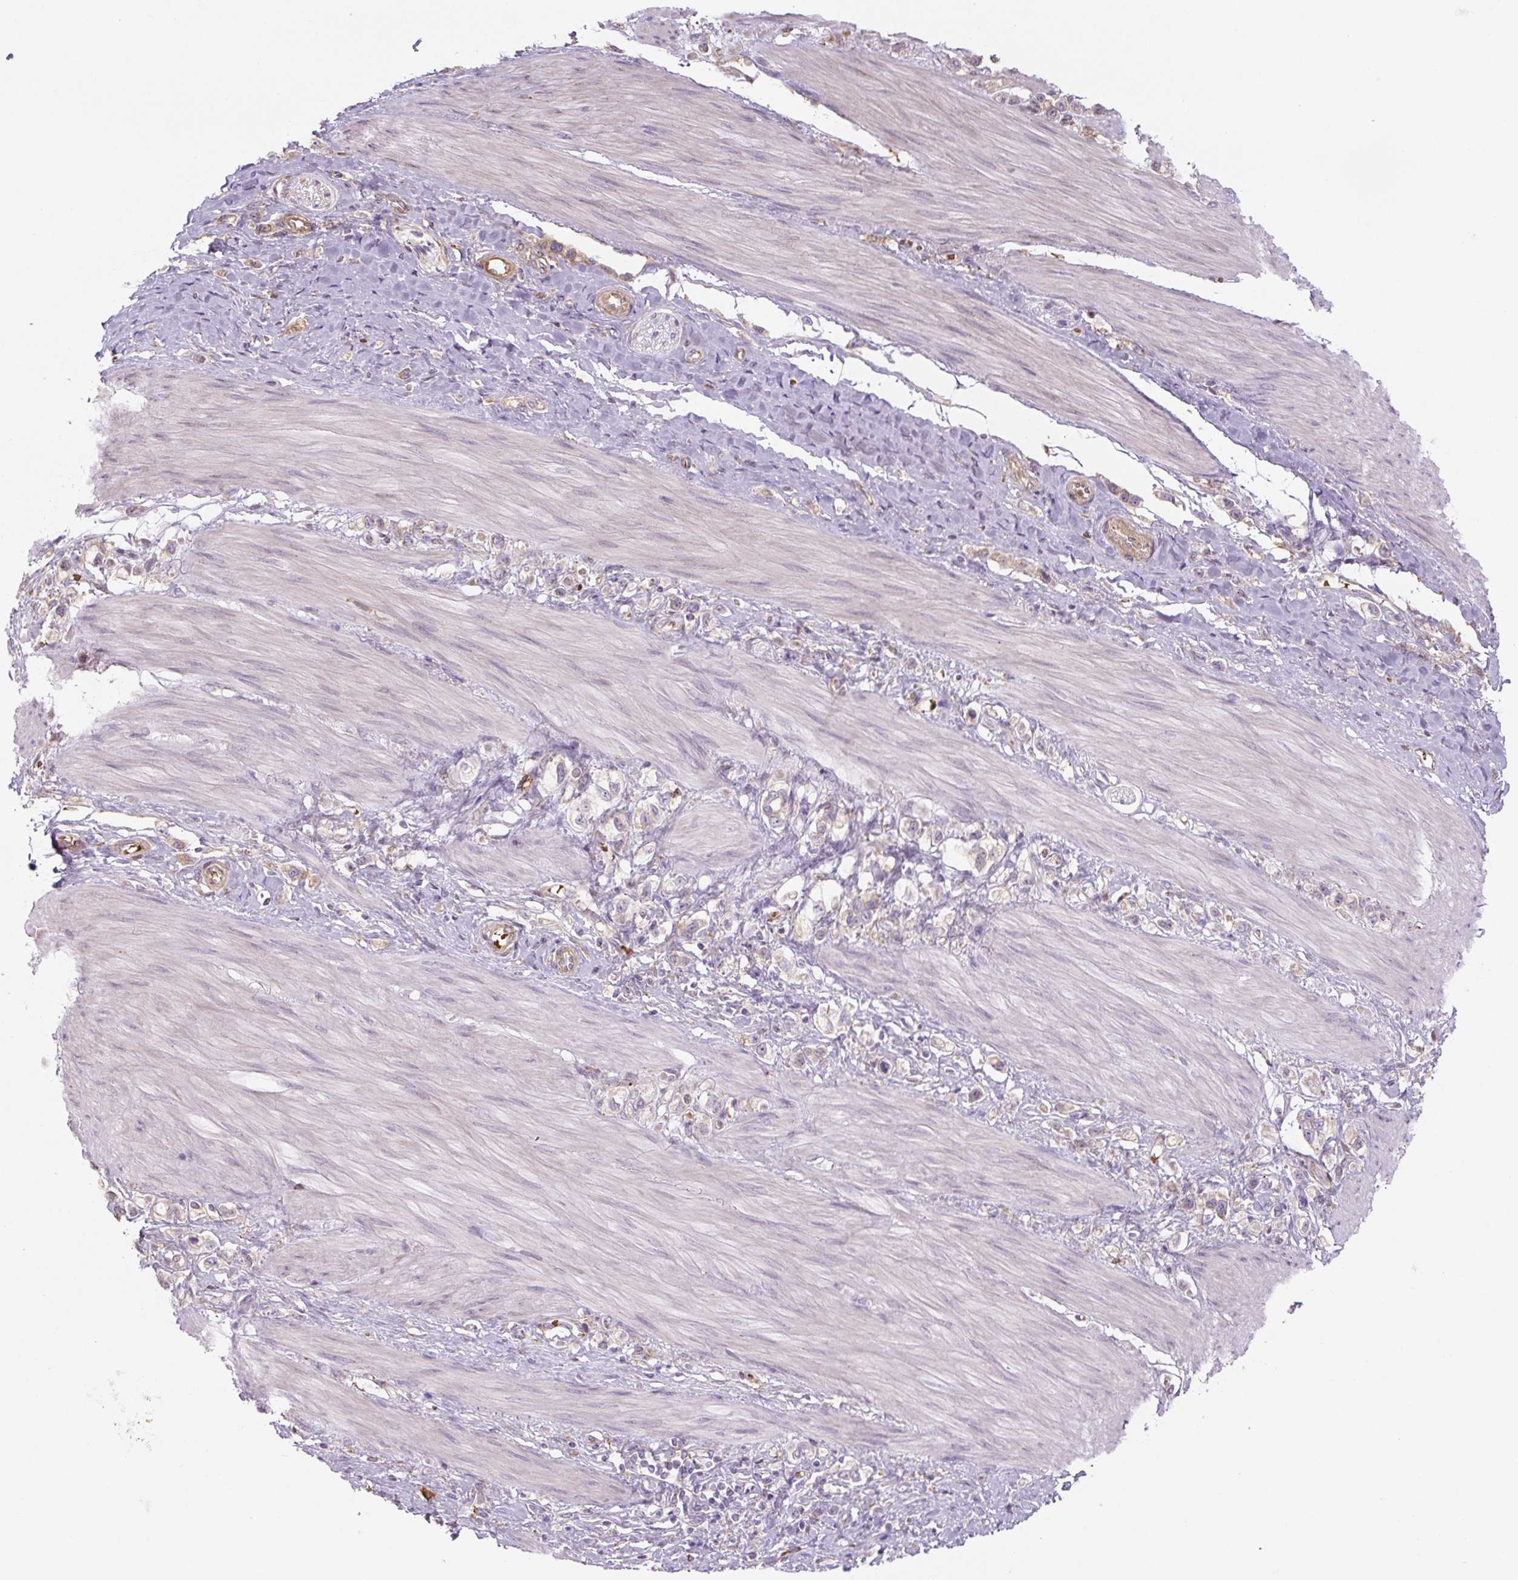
{"staining": {"intensity": "weak", "quantity": "<25%", "location": "cytoplasmic/membranous"}, "tissue": "stomach cancer", "cell_type": "Tumor cells", "image_type": "cancer", "snomed": [{"axis": "morphology", "description": "Adenocarcinoma, NOS"}, {"axis": "topography", "description": "Stomach"}], "caption": "Immunohistochemistry (IHC) histopathology image of neoplastic tissue: stomach cancer (adenocarcinoma) stained with DAB demonstrates no significant protein positivity in tumor cells.", "gene": "RASA1", "patient": {"sex": "female", "age": 65}}